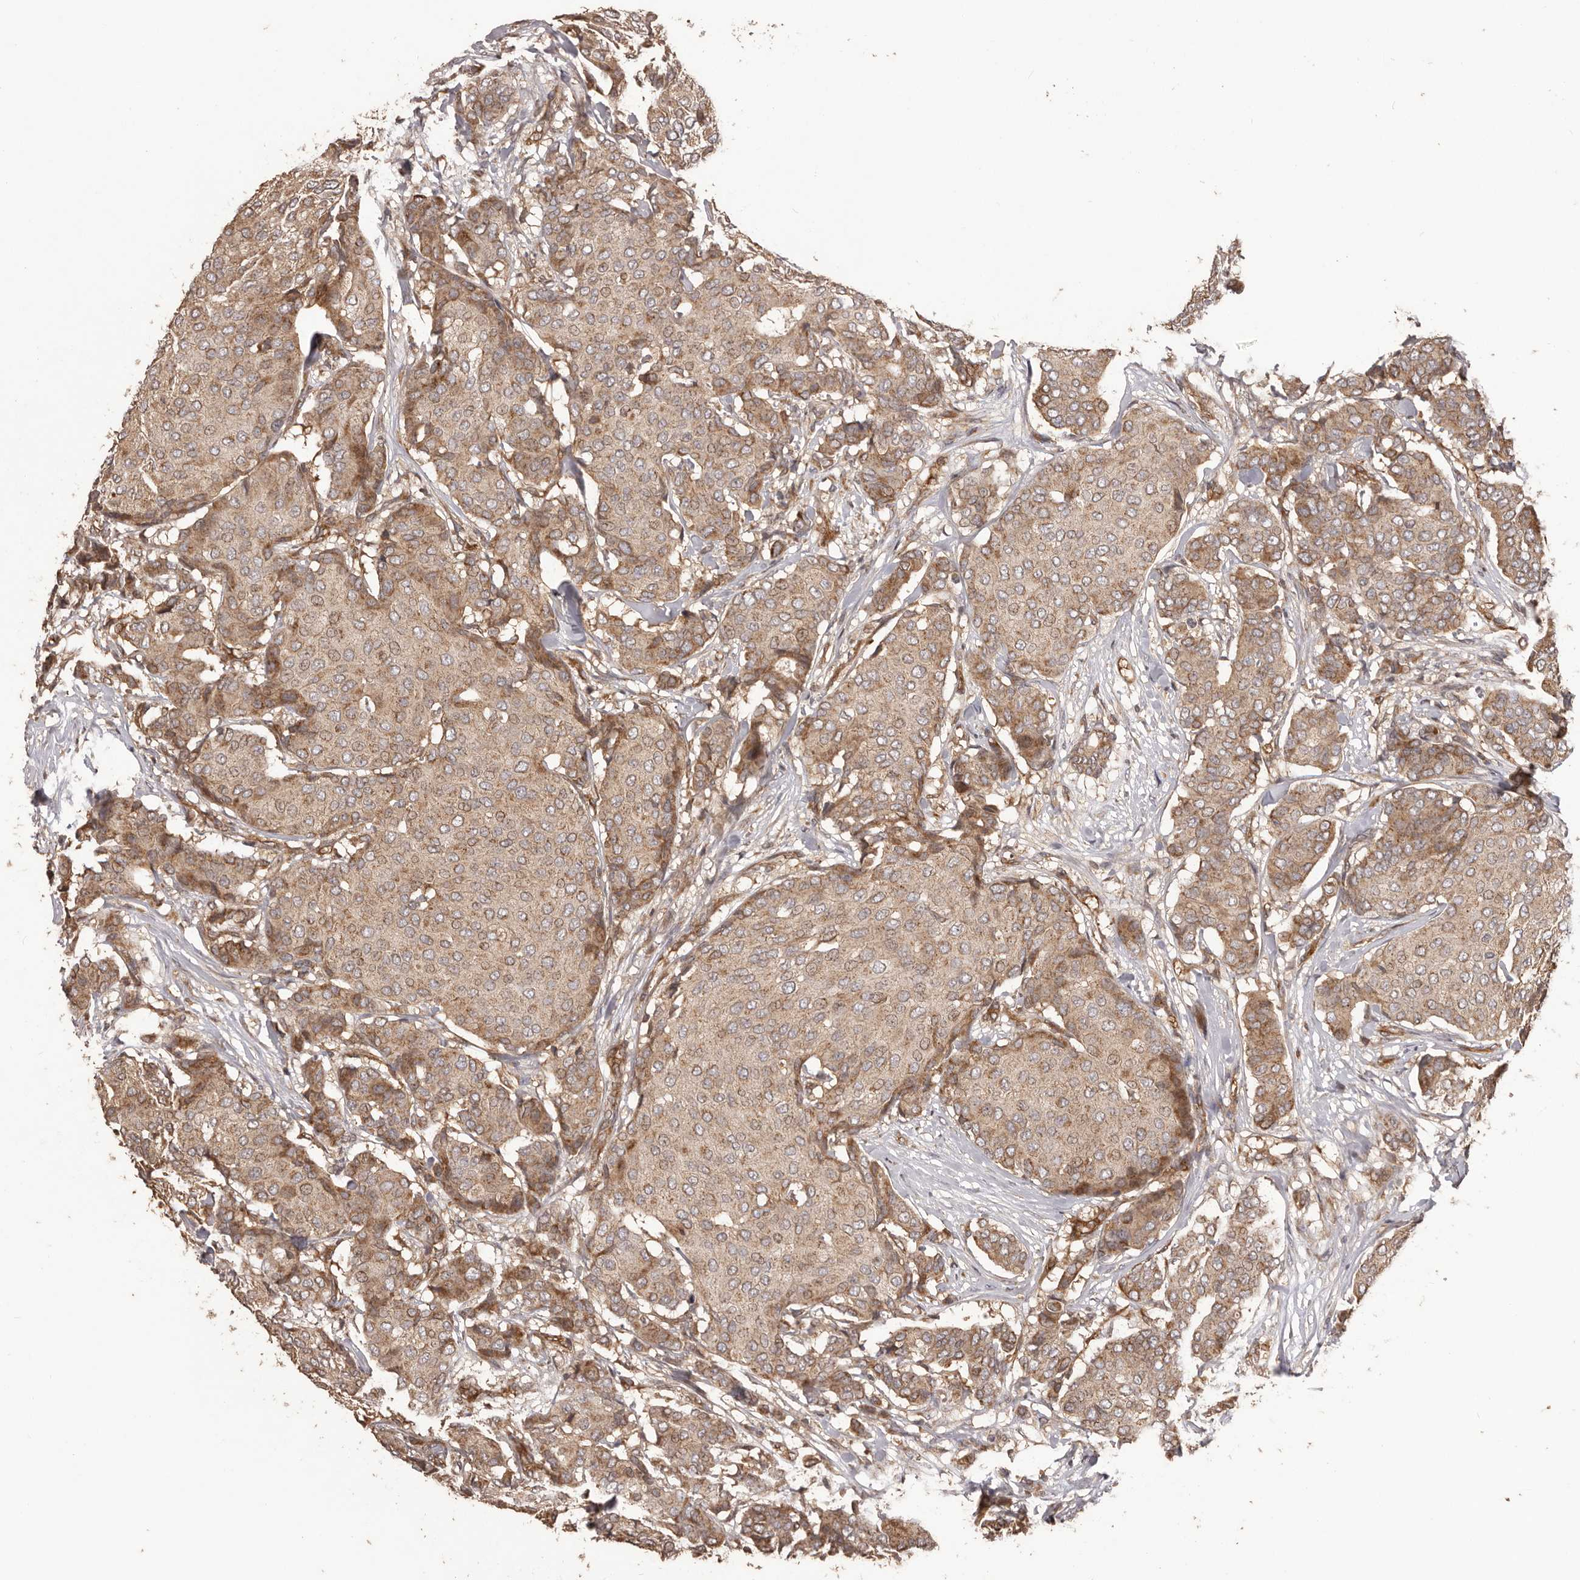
{"staining": {"intensity": "moderate", "quantity": ">75%", "location": "cytoplasmic/membranous"}, "tissue": "breast cancer", "cell_type": "Tumor cells", "image_type": "cancer", "snomed": [{"axis": "morphology", "description": "Duct carcinoma"}, {"axis": "topography", "description": "Breast"}], "caption": "DAB immunohistochemical staining of human intraductal carcinoma (breast) displays moderate cytoplasmic/membranous protein expression in approximately >75% of tumor cells.", "gene": "QRSL1", "patient": {"sex": "female", "age": 75}}